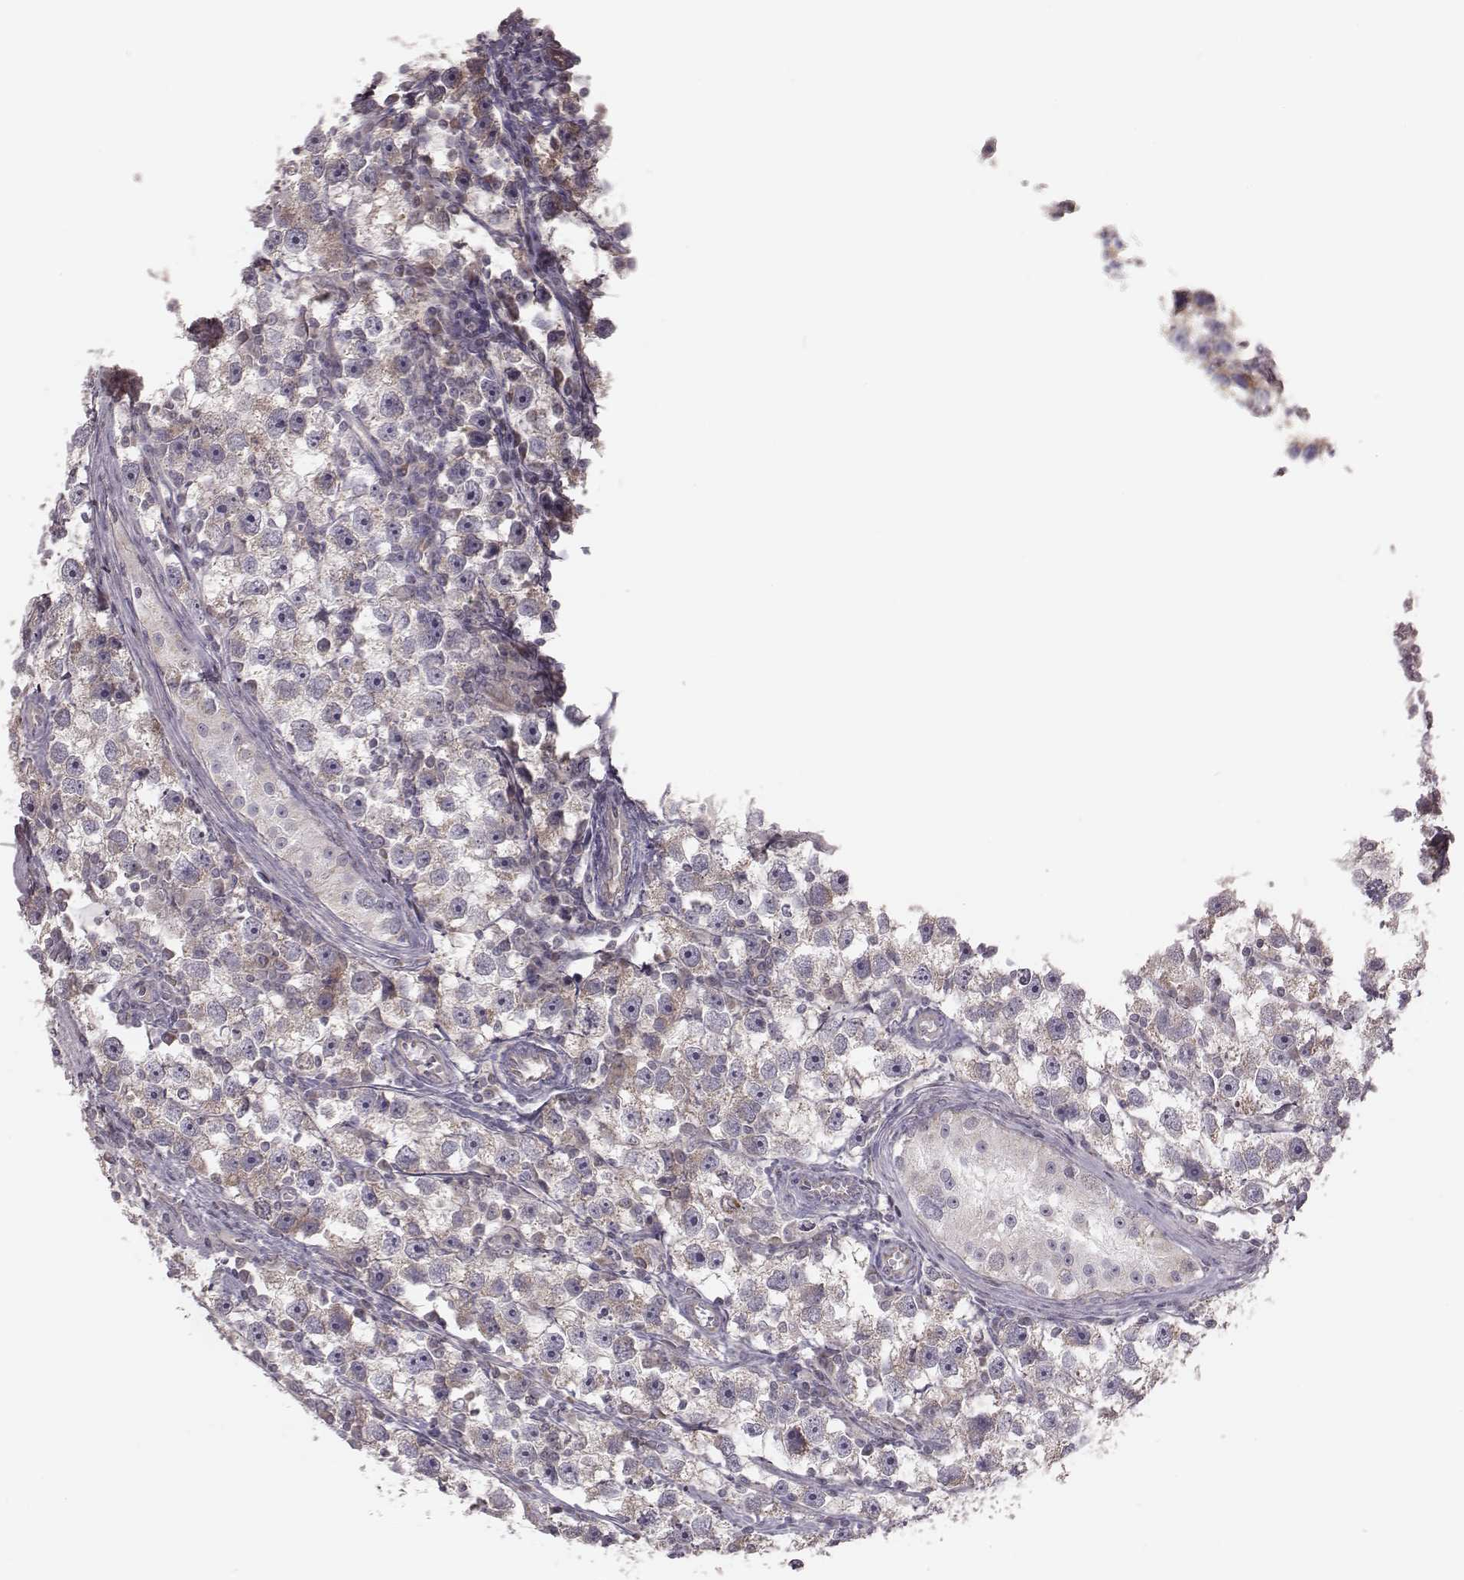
{"staining": {"intensity": "weak", "quantity": "<25%", "location": "cytoplasmic/membranous"}, "tissue": "testis cancer", "cell_type": "Tumor cells", "image_type": "cancer", "snomed": [{"axis": "morphology", "description": "Seminoma, NOS"}, {"axis": "topography", "description": "Testis"}], "caption": "IHC histopathology image of neoplastic tissue: human seminoma (testis) stained with DAB demonstrates no significant protein expression in tumor cells.", "gene": "MRPS27", "patient": {"sex": "male", "age": 30}}